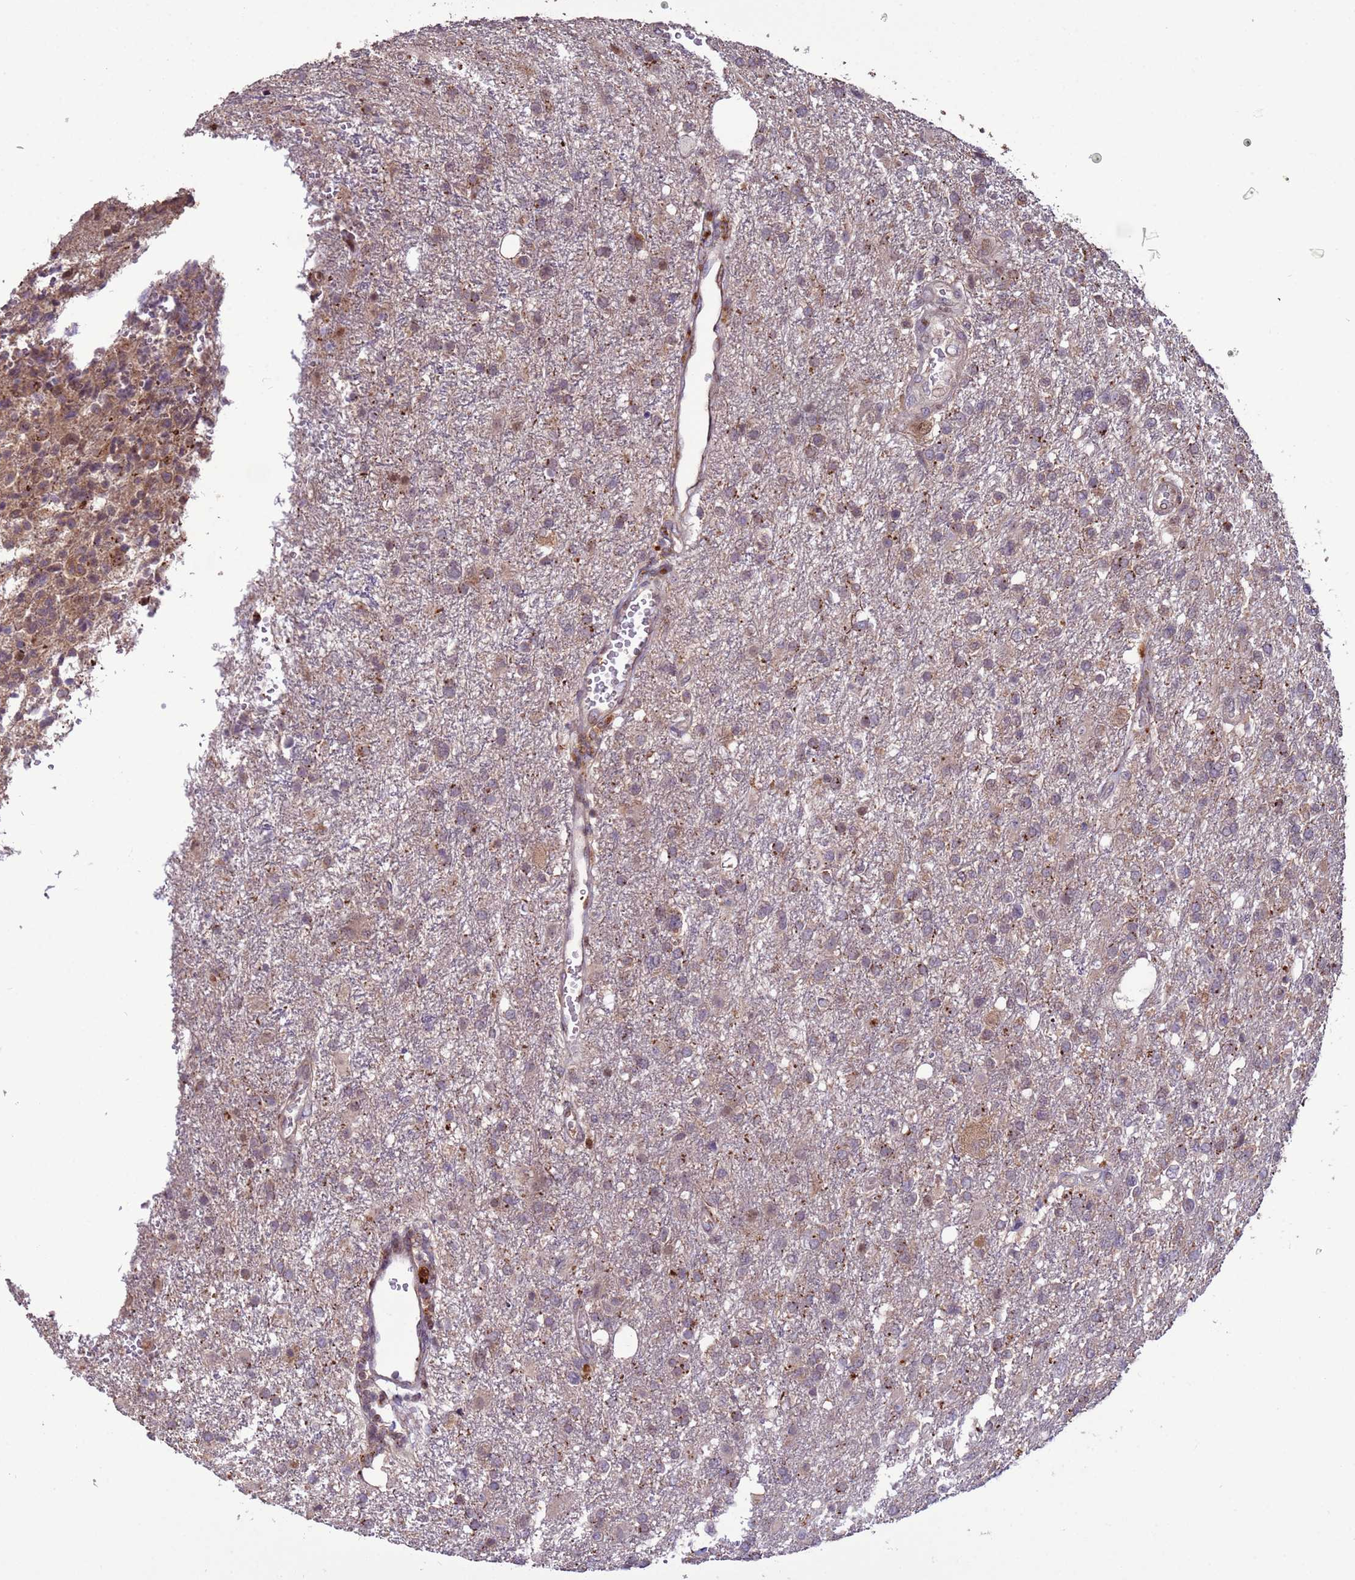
{"staining": {"intensity": "weak", "quantity": "<25%", "location": "cytoplasmic/membranous"}, "tissue": "glioma", "cell_type": "Tumor cells", "image_type": "cancer", "snomed": [{"axis": "morphology", "description": "Glioma, malignant, High grade"}, {"axis": "topography", "description": "Brain"}], "caption": "Glioma stained for a protein using IHC shows no expression tumor cells.", "gene": "HGH1", "patient": {"sex": "male", "age": 56}}